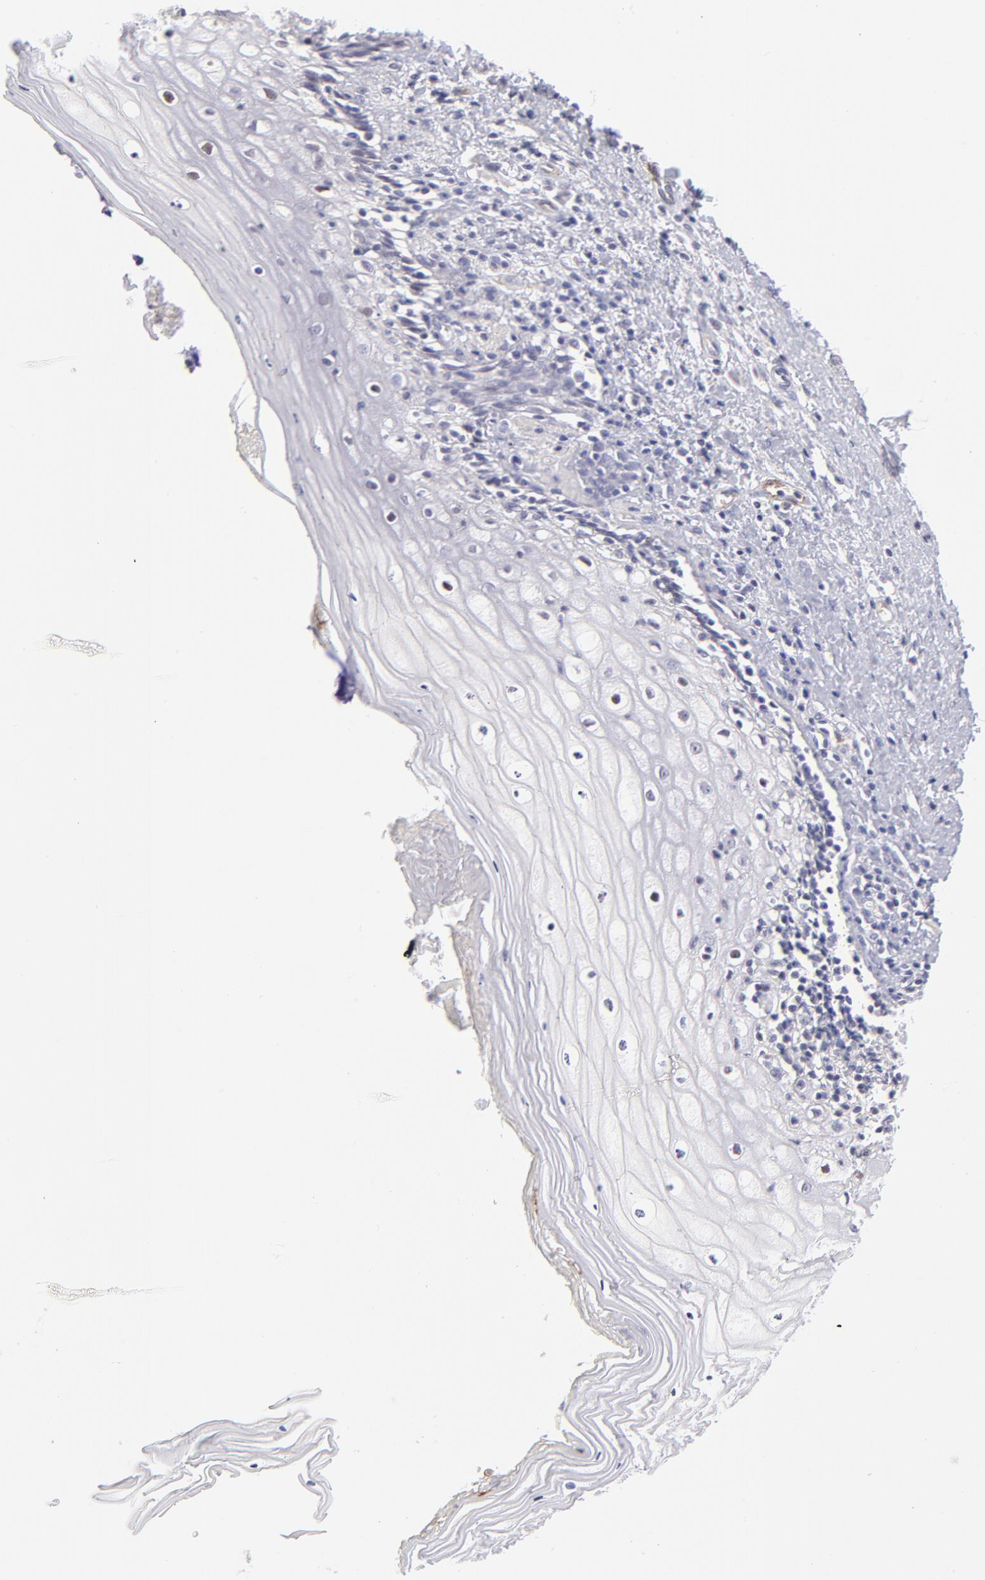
{"staining": {"intensity": "negative", "quantity": "none", "location": "none"}, "tissue": "vagina", "cell_type": "Squamous epithelial cells", "image_type": "normal", "snomed": [{"axis": "morphology", "description": "Normal tissue, NOS"}, {"axis": "topography", "description": "Vagina"}], "caption": "Immunohistochemical staining of unremarkable human vagina reveals no significant staining in squamous epithelial cells. (DAB immunohistochemistry (IHC) visualized using brightfield microscopy, high magnification).", "gene": "LTB4R", "patient": {"sex": "female", "age": 46}}